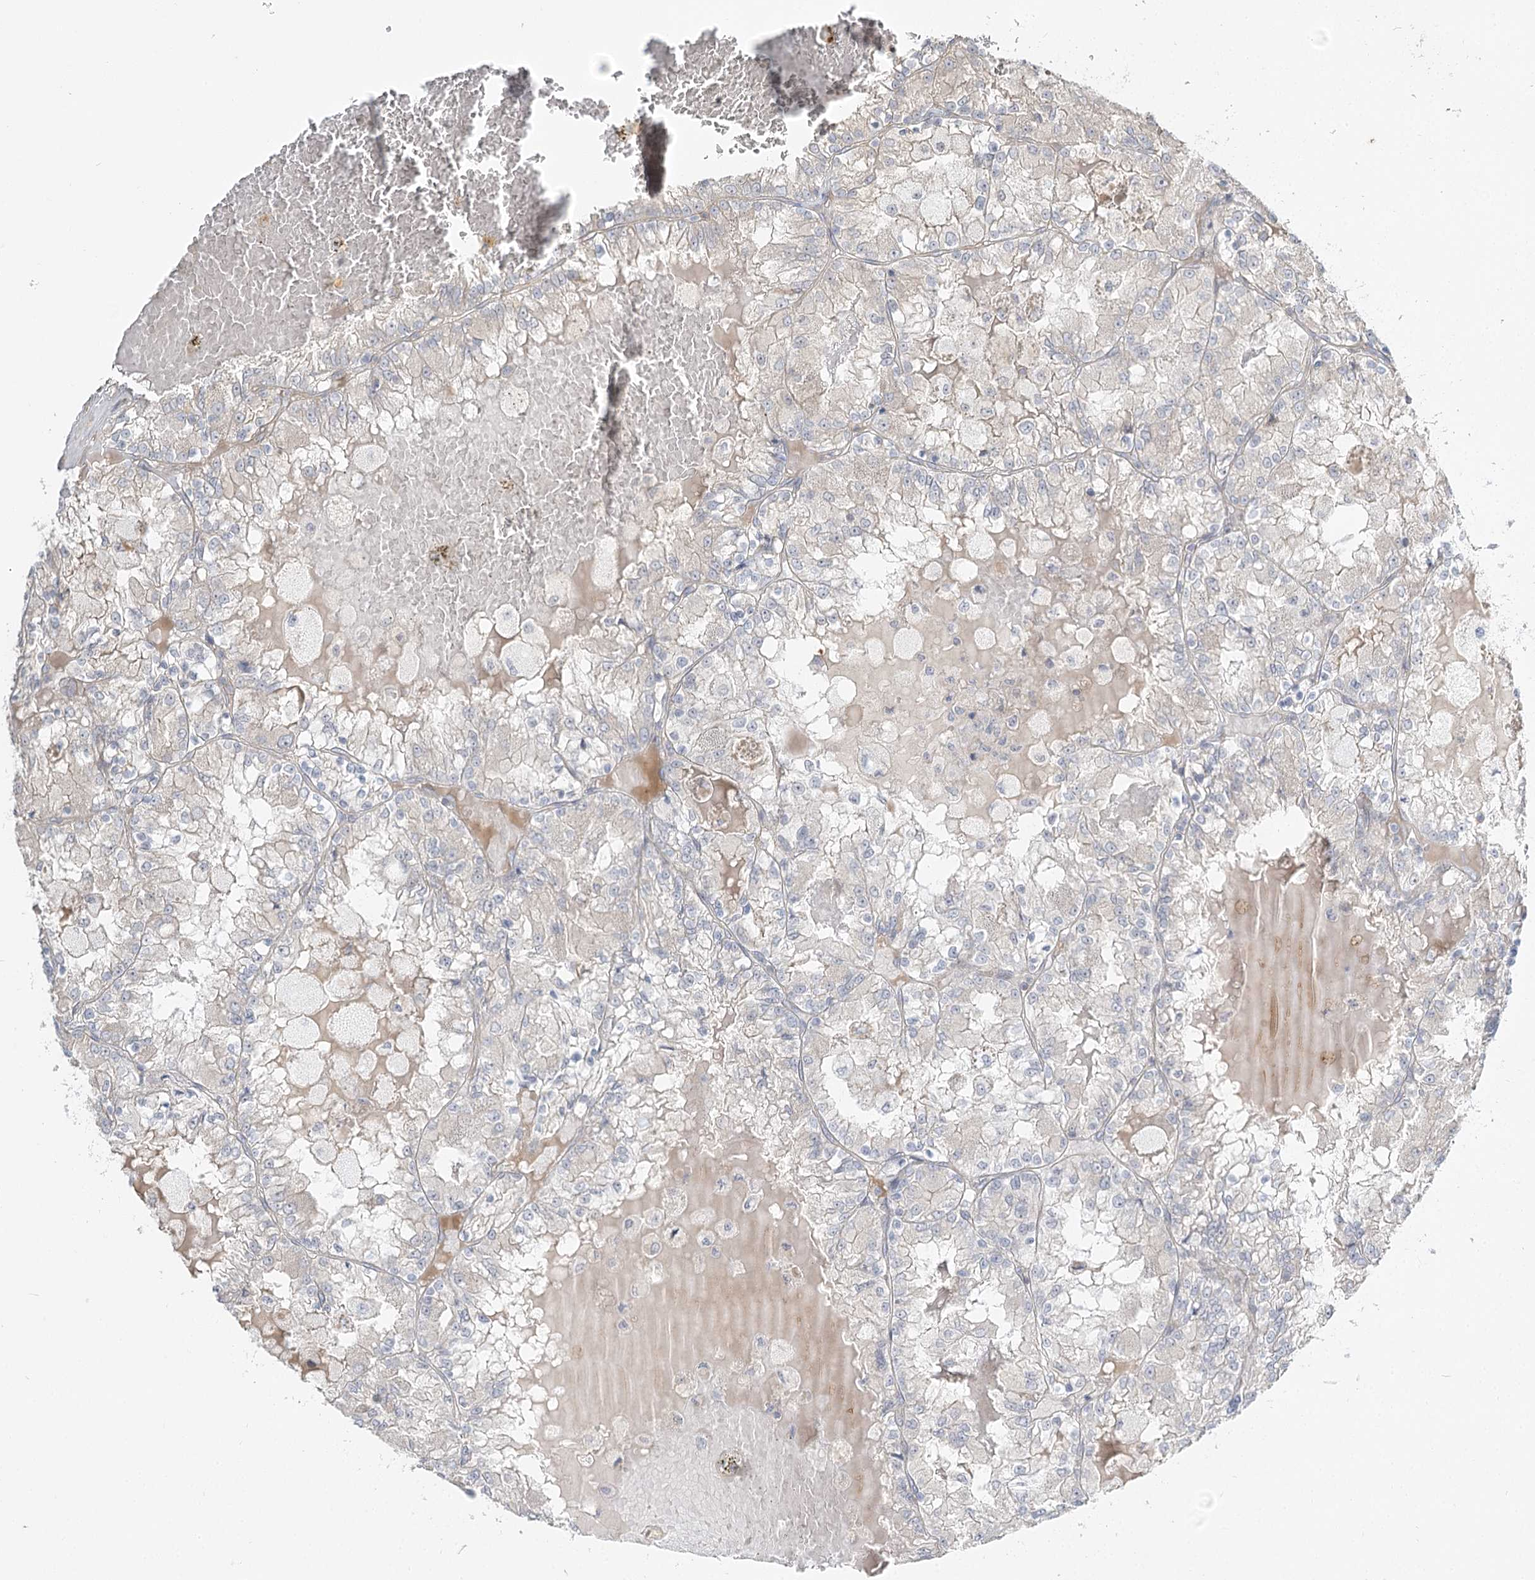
{"staining": {"intensity": "negative", "quantity": "none", "location": "none"}, "tissue": "renal cancer", "cell_type": "Tumor cells", "image_type": "cancer", "snomed": [{"axis": "morphology", "description": "Adenocarcinoma, NOS"}, {"axis": "topography", "description": "Kidney"}], "caption": "Tumor cells show no significant protein positivity in renal adenocarcinoma.", "gene": "GUCY2C", "patient": {"sex": "female", "age": 56}}